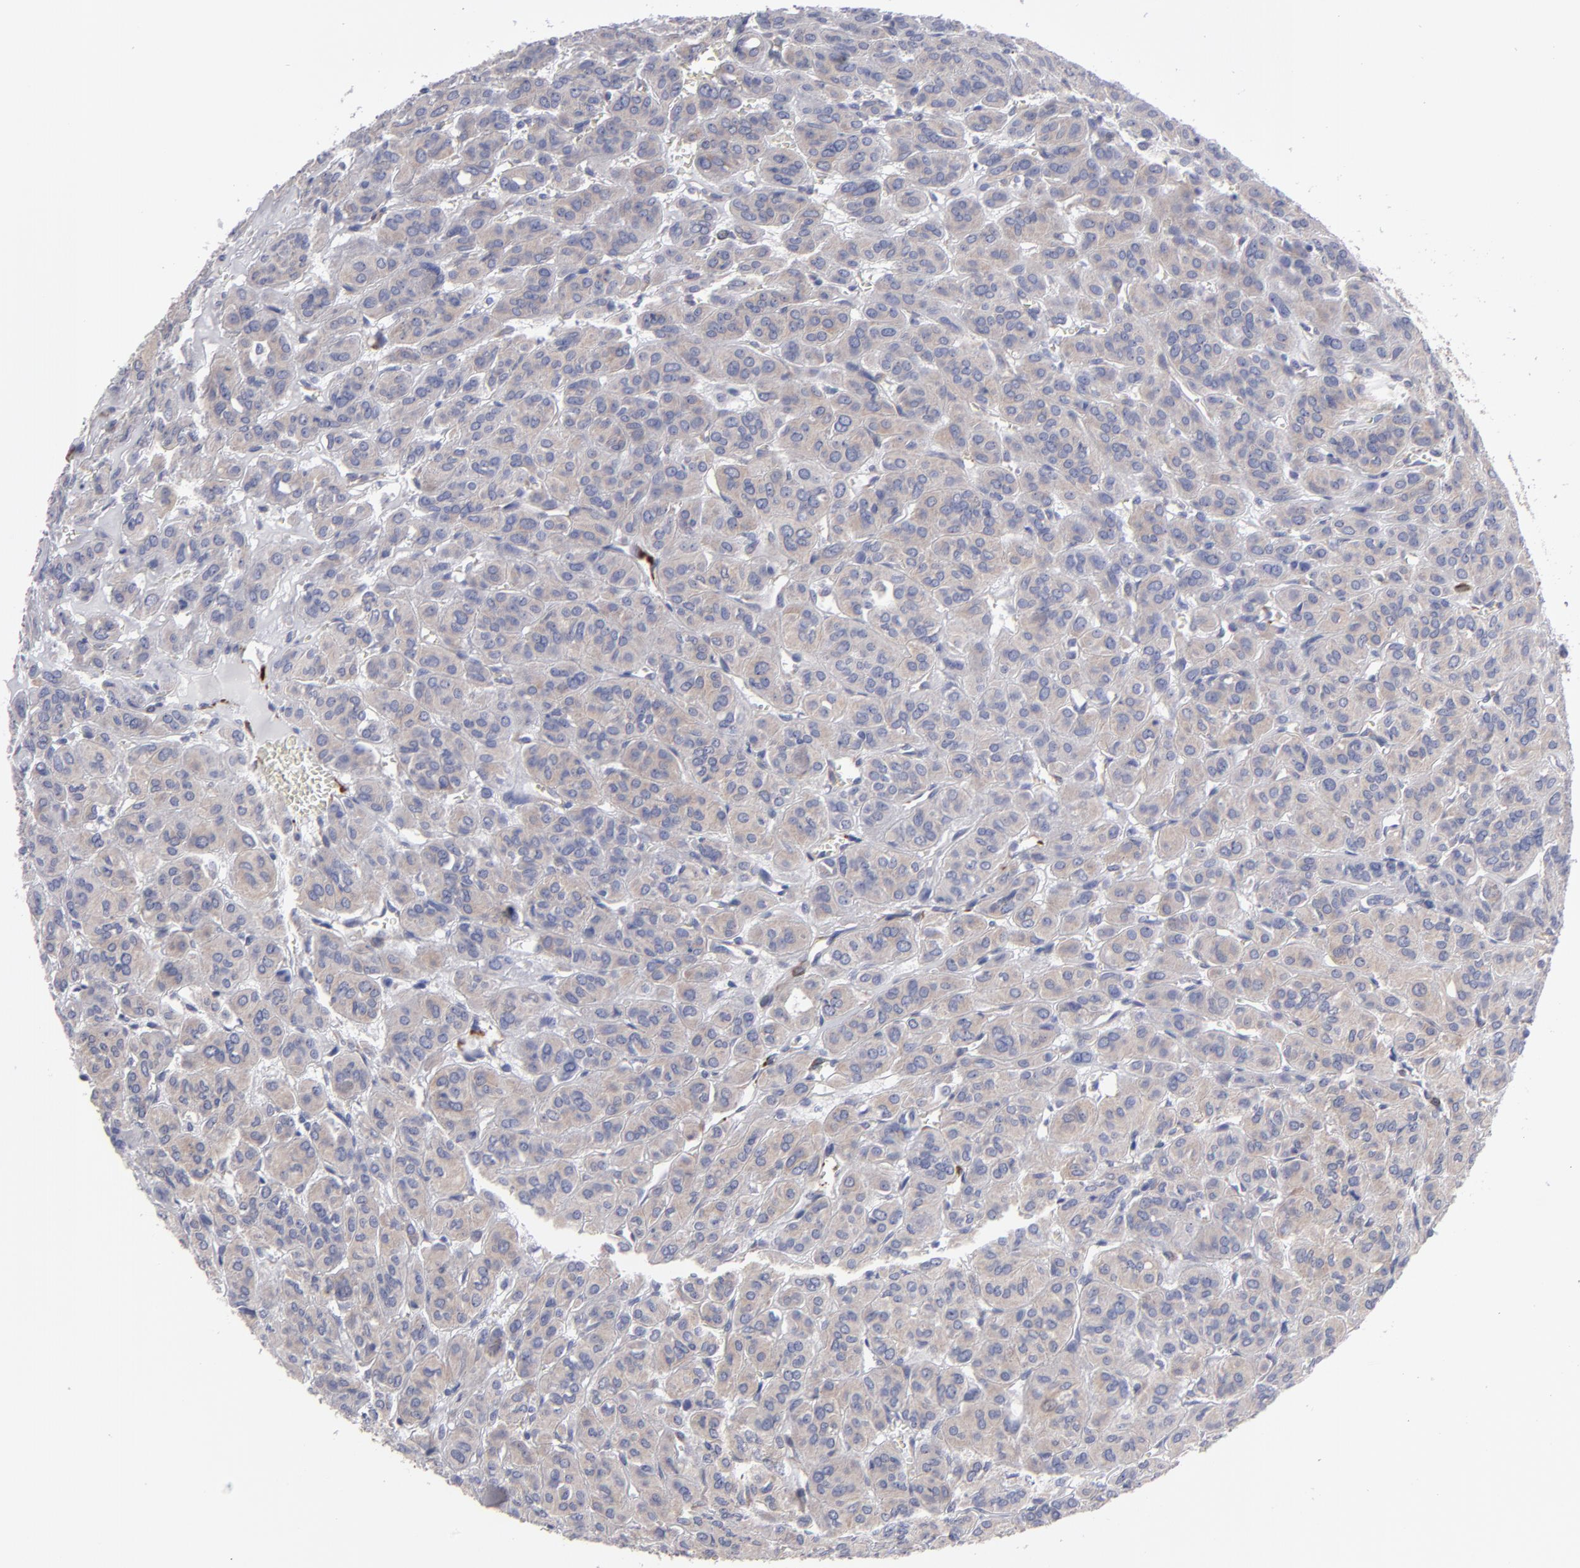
{"staining": {"intensity": "weak", "quantity": "25%-75%", "location": "cytoplasmic/membranous"}, "tissue": "thyroid cancer", "cell_type": "Tumor cells", "image_type": "cancer", "snomed": [{"axis": "morphology", "description": "Follicular adenoma carcinoma, NOS"}, {"axis": "topography", "description": "Thyroid gland"}], "caption": "Tumor cells demonstrate low levels of weak cytoplasmic/membranous expression in about 25%-75% of cells in thyroid cancer.", "gene": "SLMAP", "patient": {"sex": "female", "age": 71}}